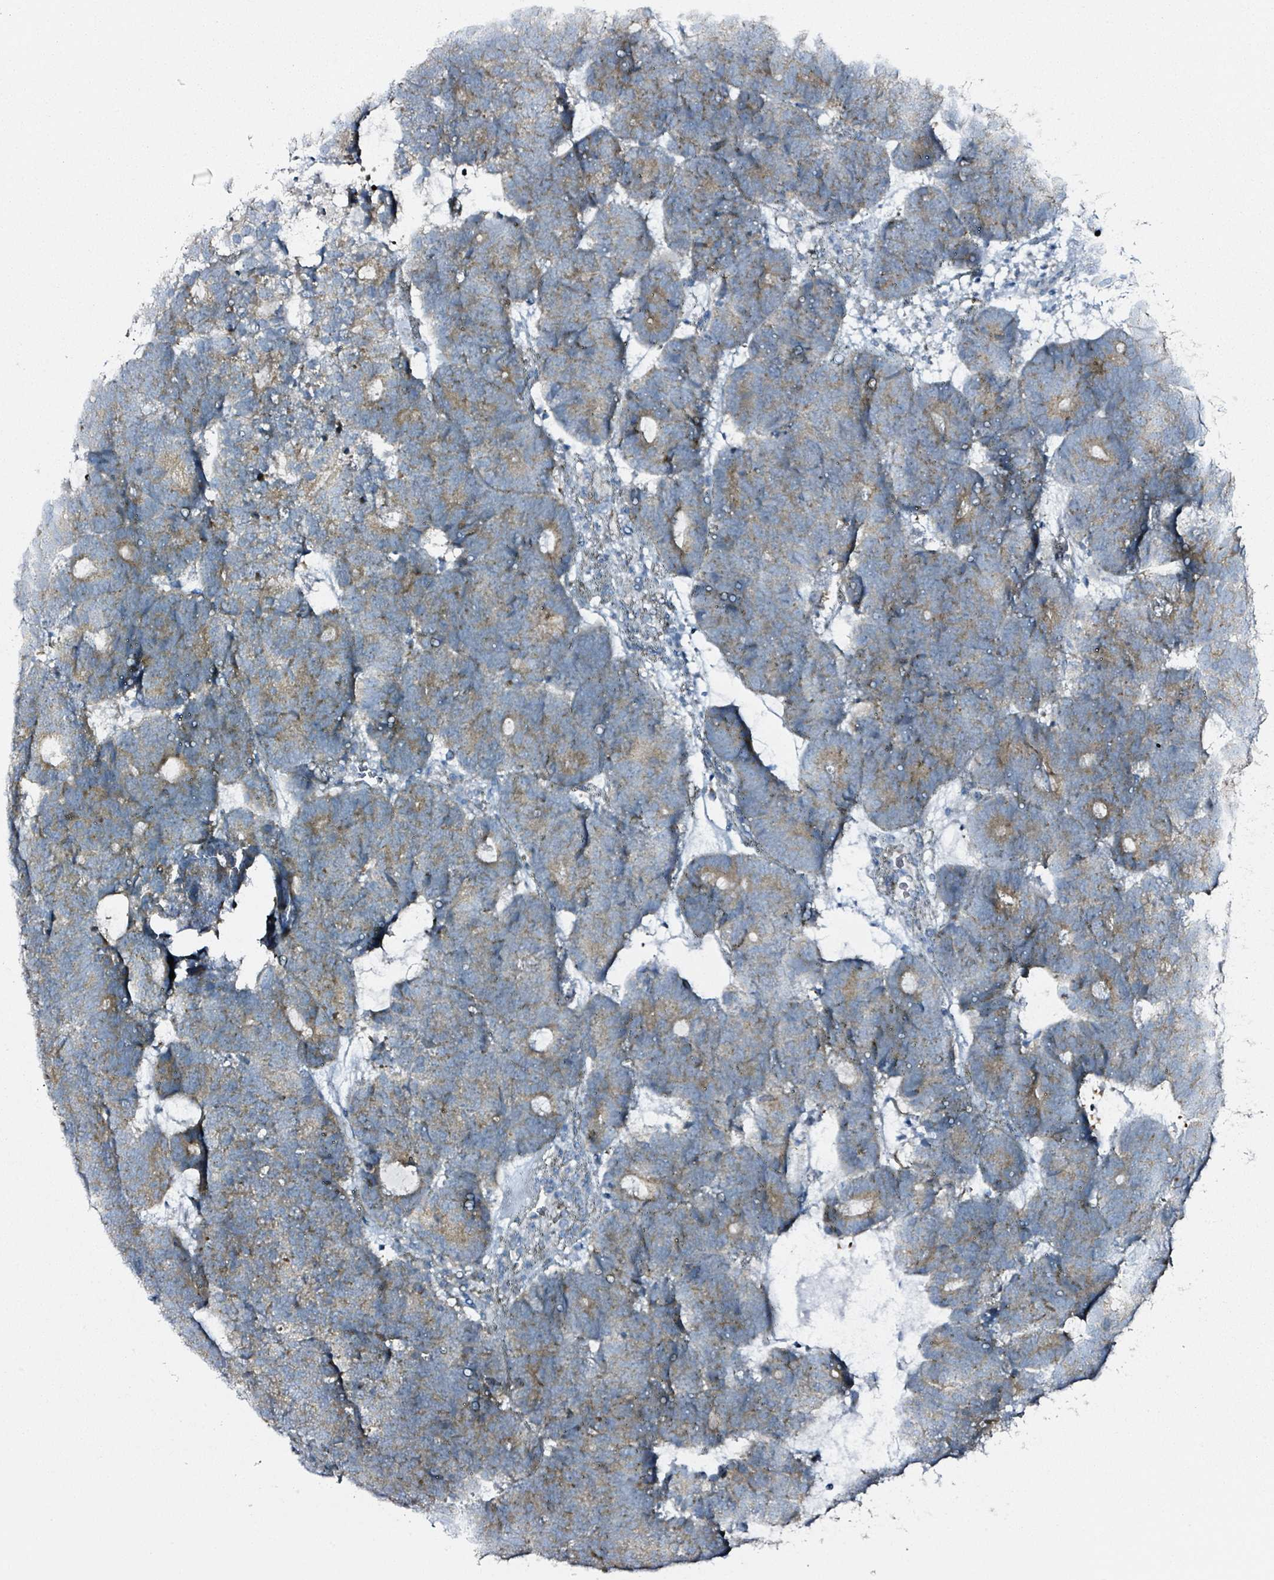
{"staining": {"intensity": "moderate", "quantity": ">75%", "location": "cytoplasmic/membranous"}, "tissue": "head and neck cancer", "cell_type": "Tumor cells", "image_type": "cancer", "snomed": [{"axis": "morphology", "description": "Adenocarcinoma, NOS"}, {"axis": "topography", "description": "Head-Neck"}], "caption": "A brown stain highlights moderate cytoplasmic/membranous positivity of a protein in adenocarcinoma (head and neck) tumor cells.", "gene": "B3GAT3", "patient": {"sex": "female", "age": 81}}